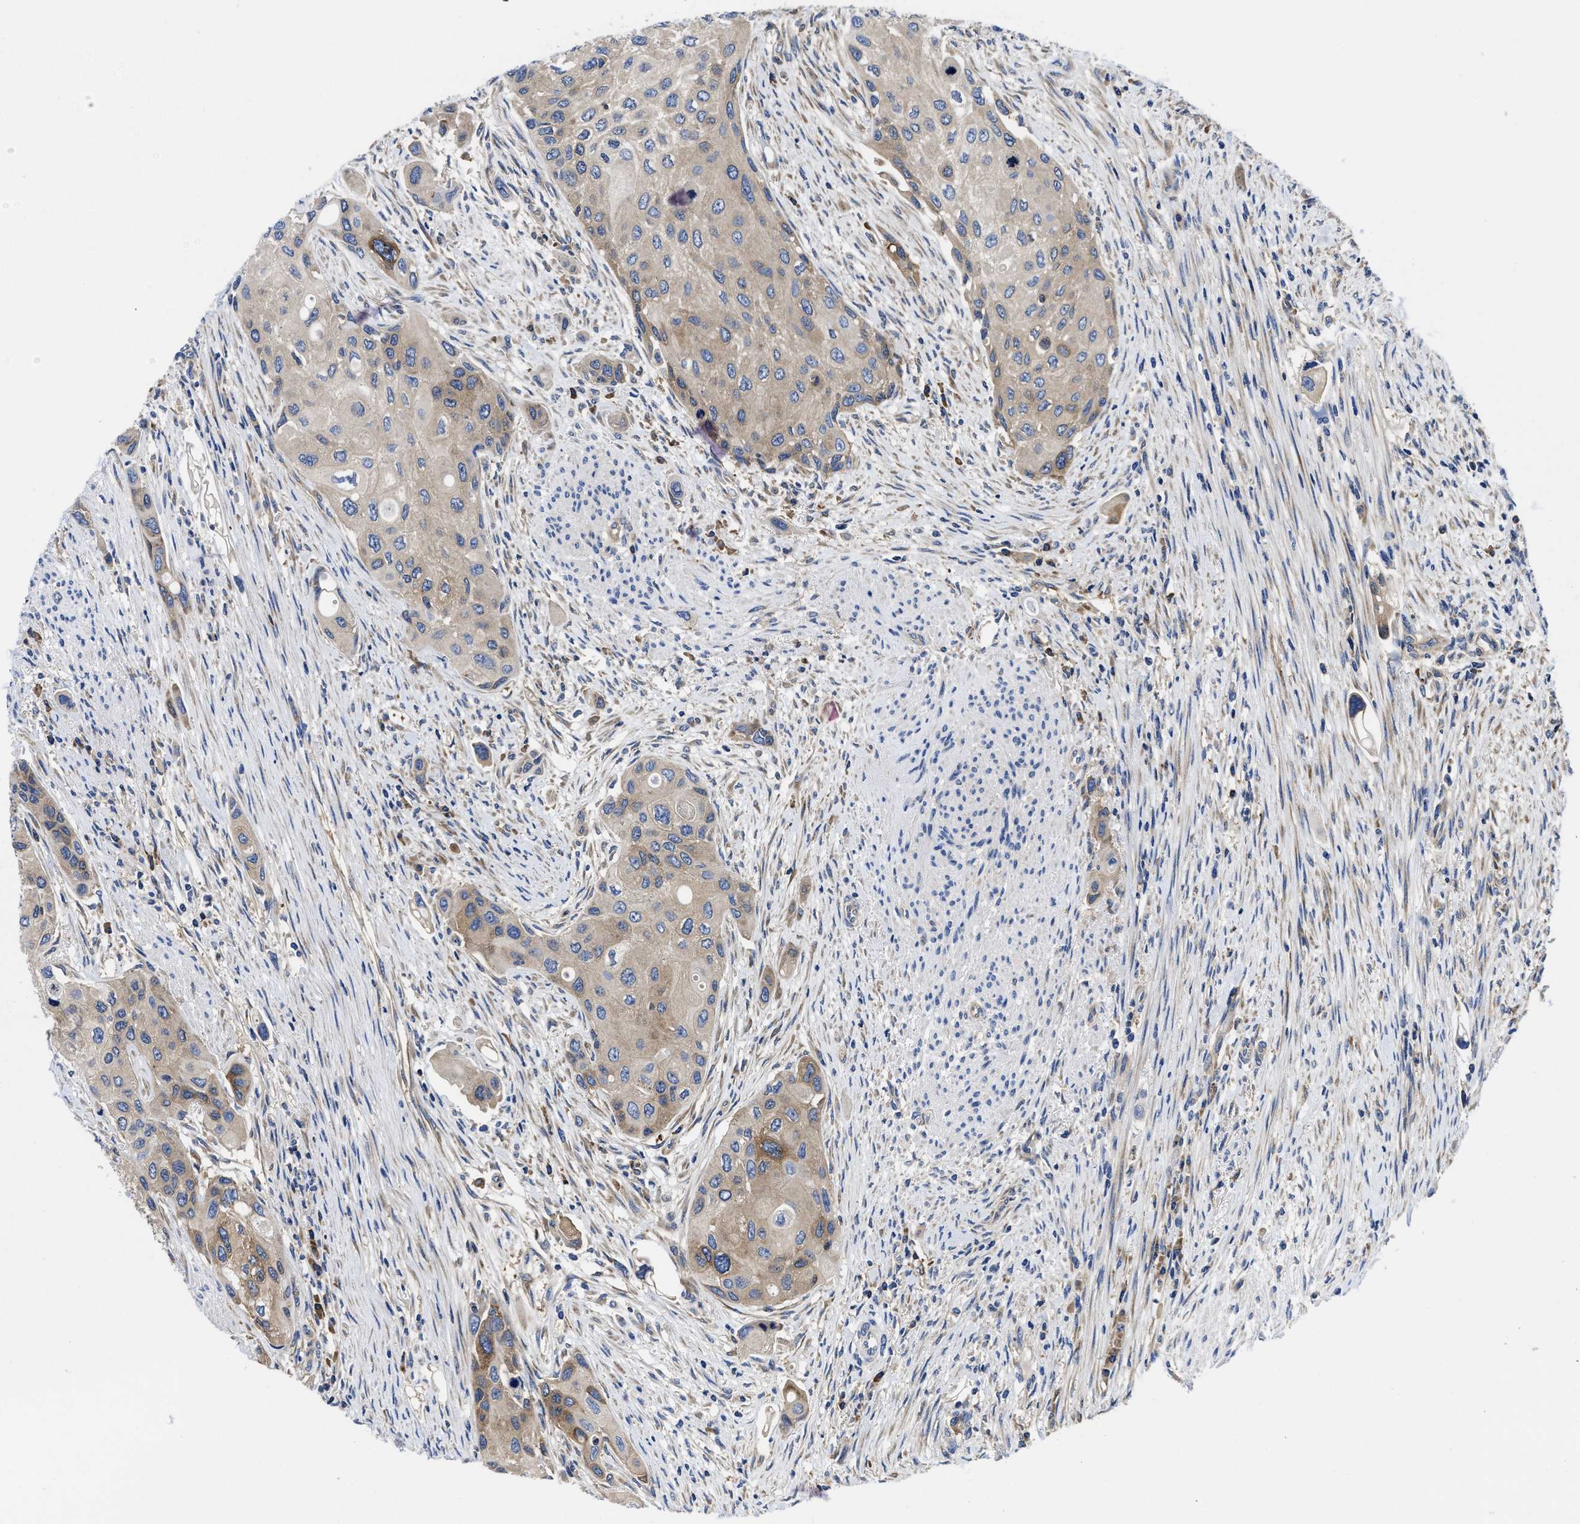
{"staining": {"intensity": "moderate", "quantity": "<25%", "location": "cytoplasmic/membranous"}, "tissue": "urothelial cancer", "cell_type": "Tumor cells", "image_type": "cancer", "snomed": [{"axis": "morphology", "description": "Urothelial carcinoma, High grade"}, {"axis": "topography", "description": "Urinary bladder"}], "caption": "High-magnification brightfield microscopy of urothelial cancer stained with DAB (brown) and counterstained with hematoxylin (blue). tumor cells exhibit moderate cytoplasmic/membranous expression is identified in about<25% of cells.", "gene": "YARS1", "patient": {"sex": "female", "age": 56}}